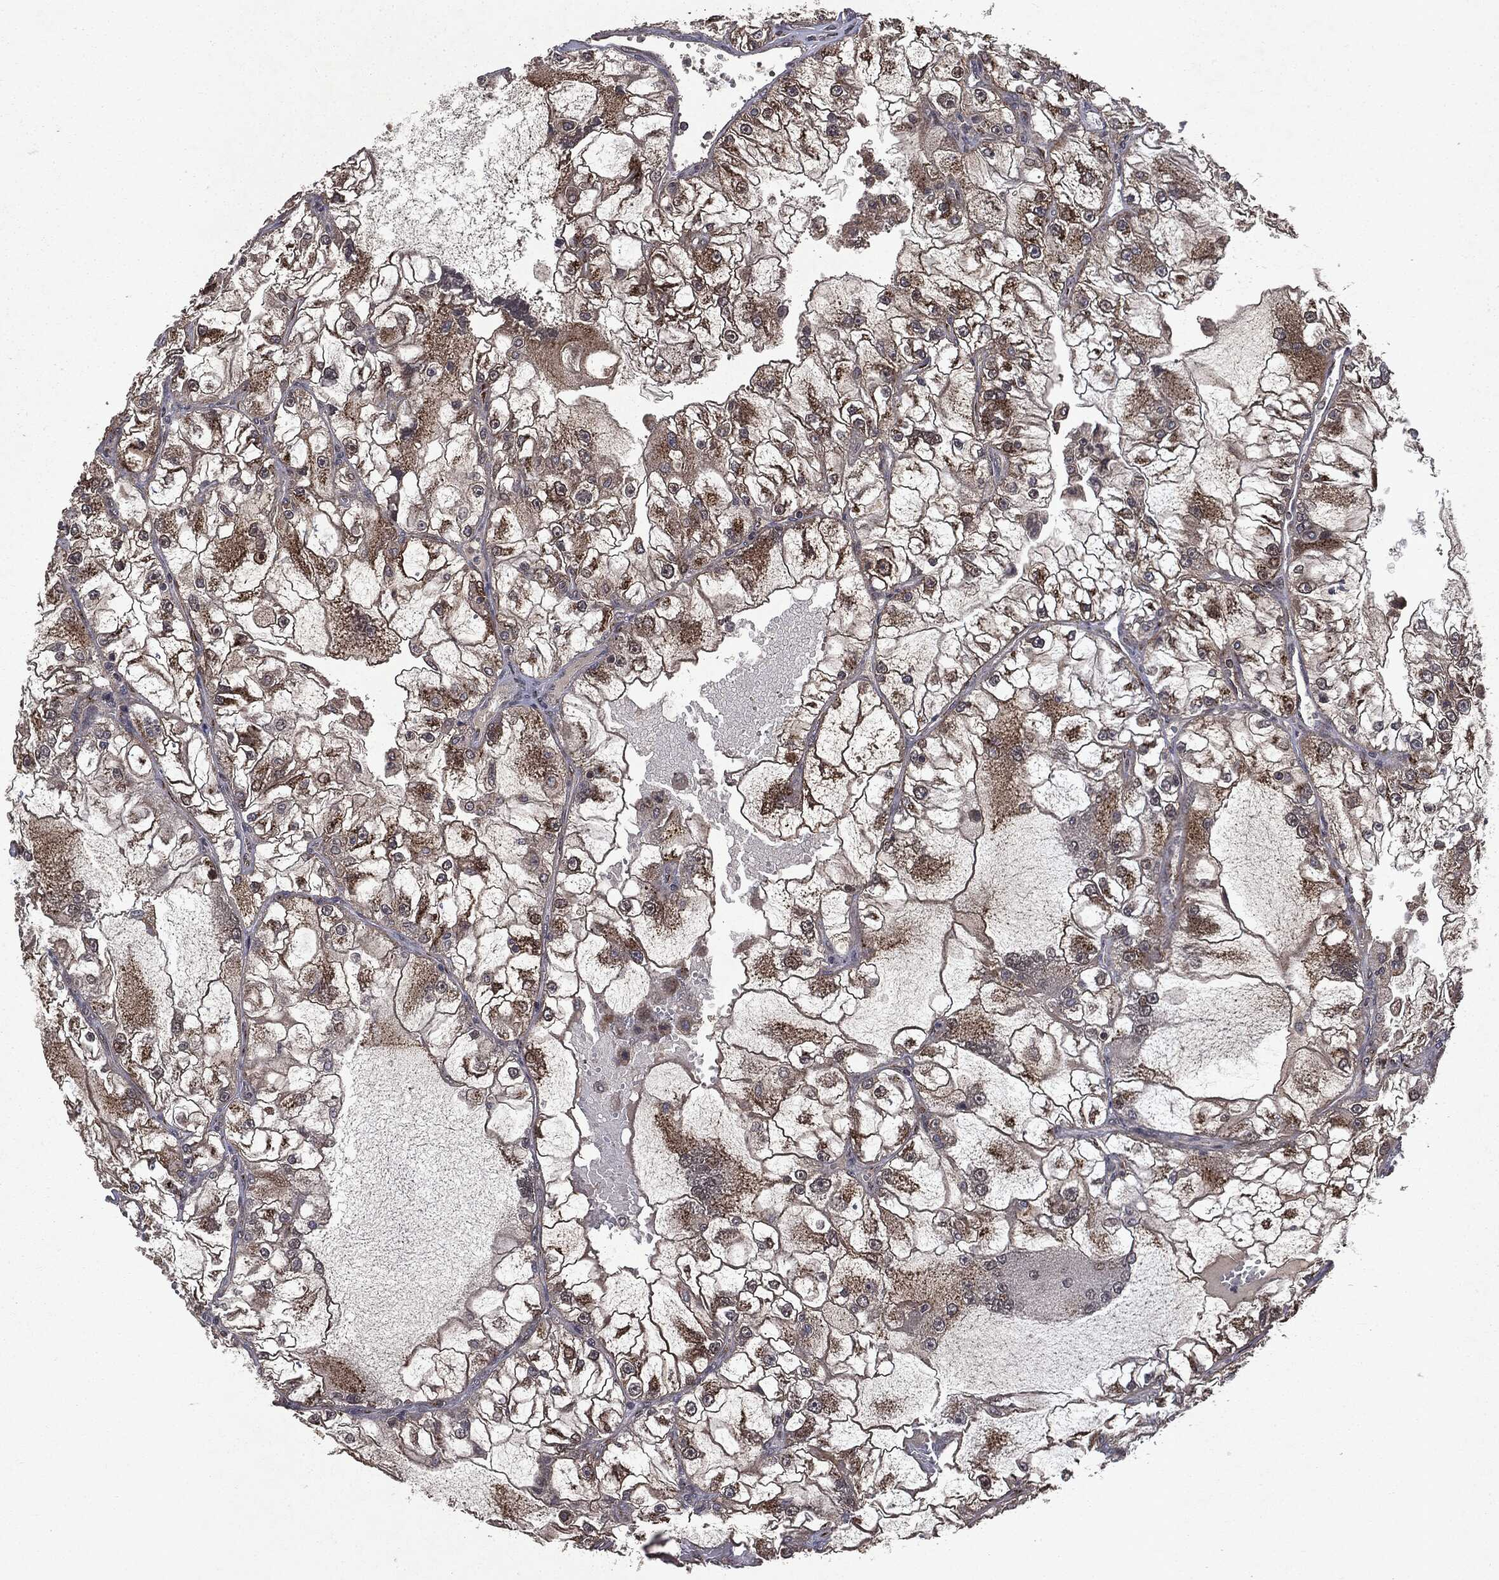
{"staining": {"intensity": "moderate", "quantity": ">75%", "location": "cytoplasmic/membranous"}, "tissue": "renal cancer", "cell_type": "Tumor cells", "image_type": "cancer", "snomed": [{"axis": "morphology", "description": "Adenocarcinoma, NOS"}, {"axis": "topography", "description": "Kidney"}], "caption": "A photomicrograph of human renal adenocarcinoma stained for a protein demonstrates moderate cytoplasmic/membranous brown staining in tumor cells. The staining was performed using DAB, with brown indicating positive protein expression. Nuclei are stained blue with hematoxylin.", "gene": "PLPPR2", "patient": {"sex": "female", "age": 72}}